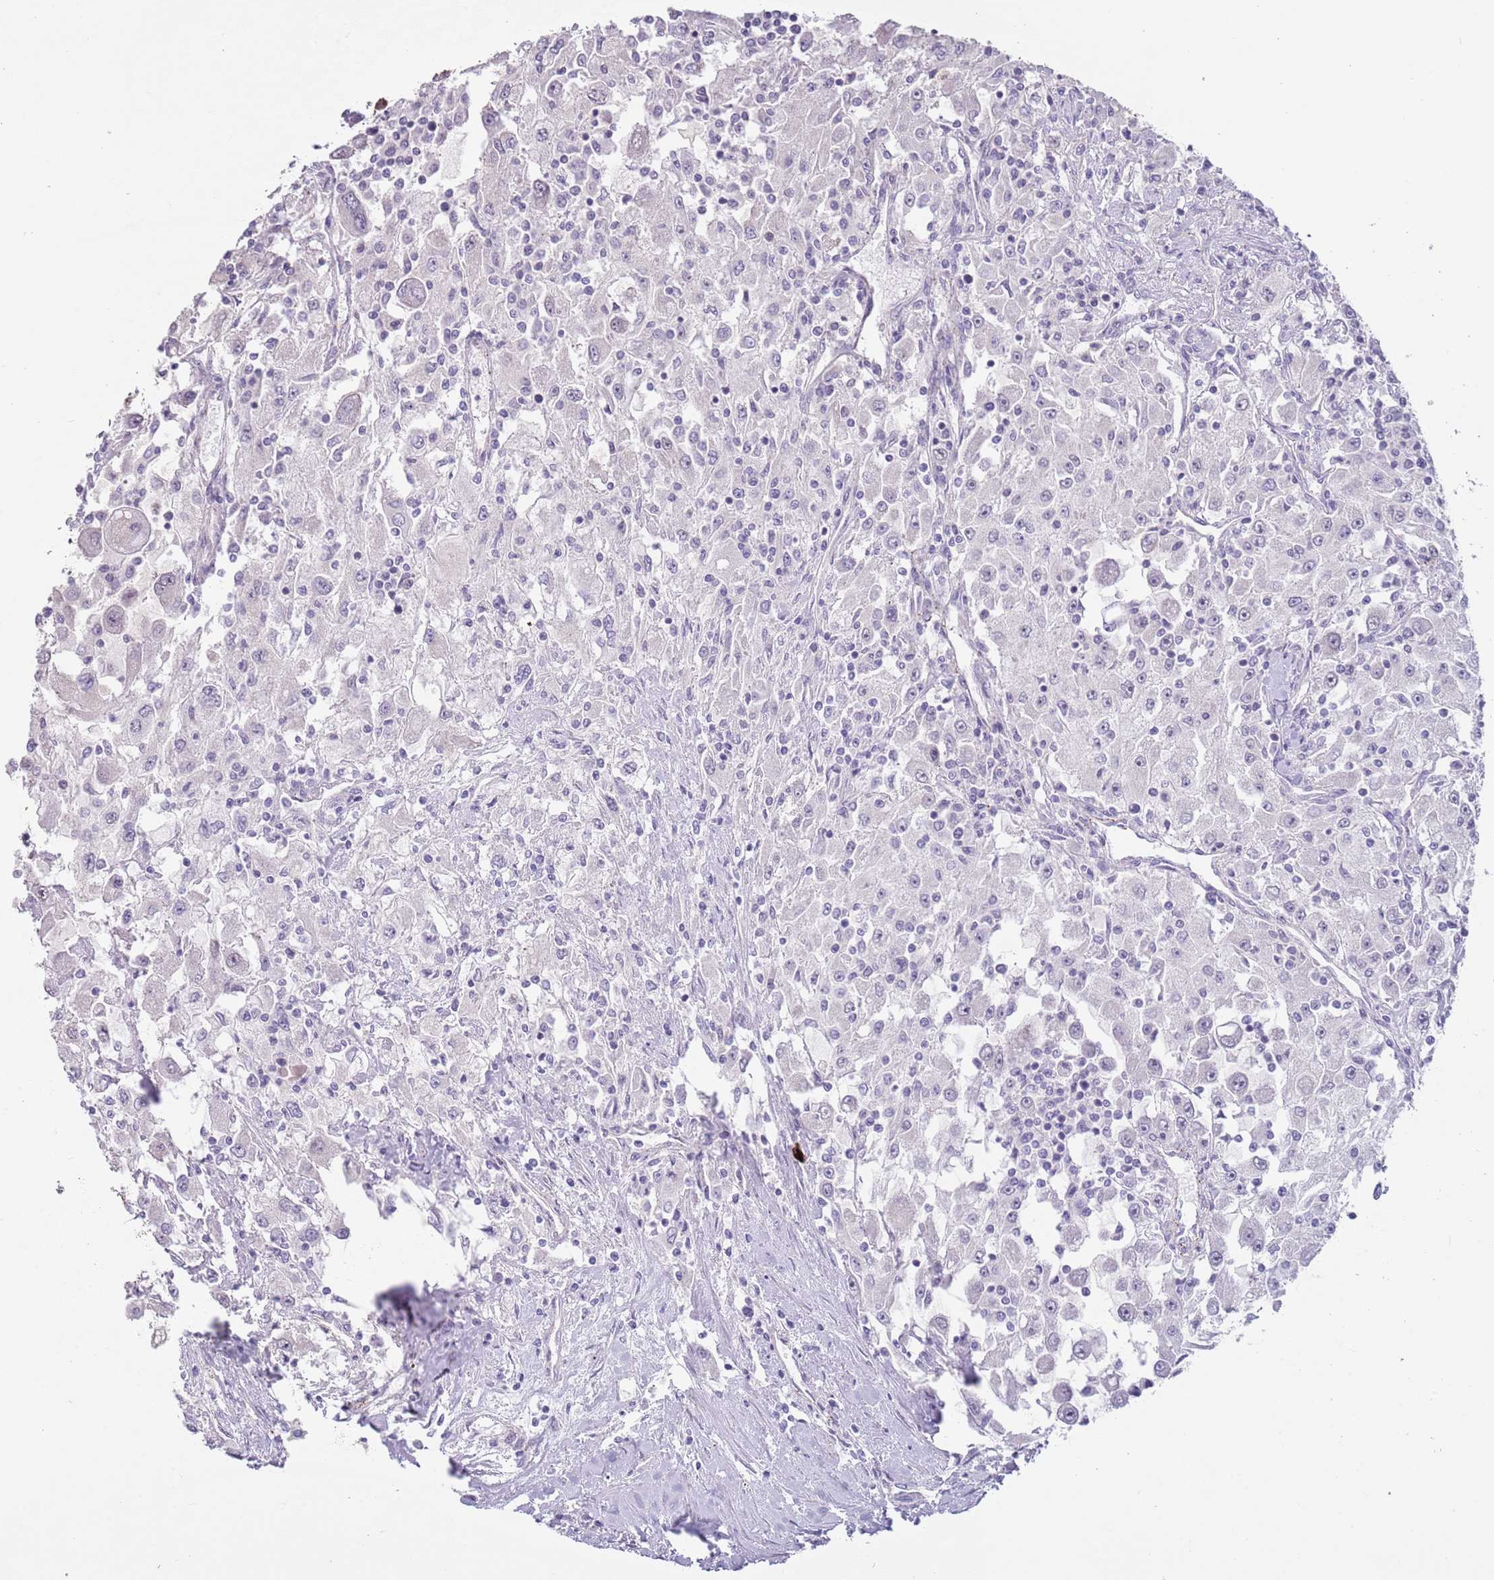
{"staining": {"intensity": "negative", "quantity": "none", "location": "none"}, "tissue": "renal cancer", "cell_type": "Tumor cells", "image_type": "cancer", "snomed": [{"axis": "morphology", "description": "Adenocarcinoma, NOS"}, {"axis": "topography", "description": "Kidney"}], "caption": "High power microscopy photomicrograph of an immunohistochemistry histopathology image of adenocarcinoma (renal), revealing no significant staining in tumor cells. Nuclei are stained in blue.", "gene": "LDHD", "patient": {"sex": "female", "age": 67}}